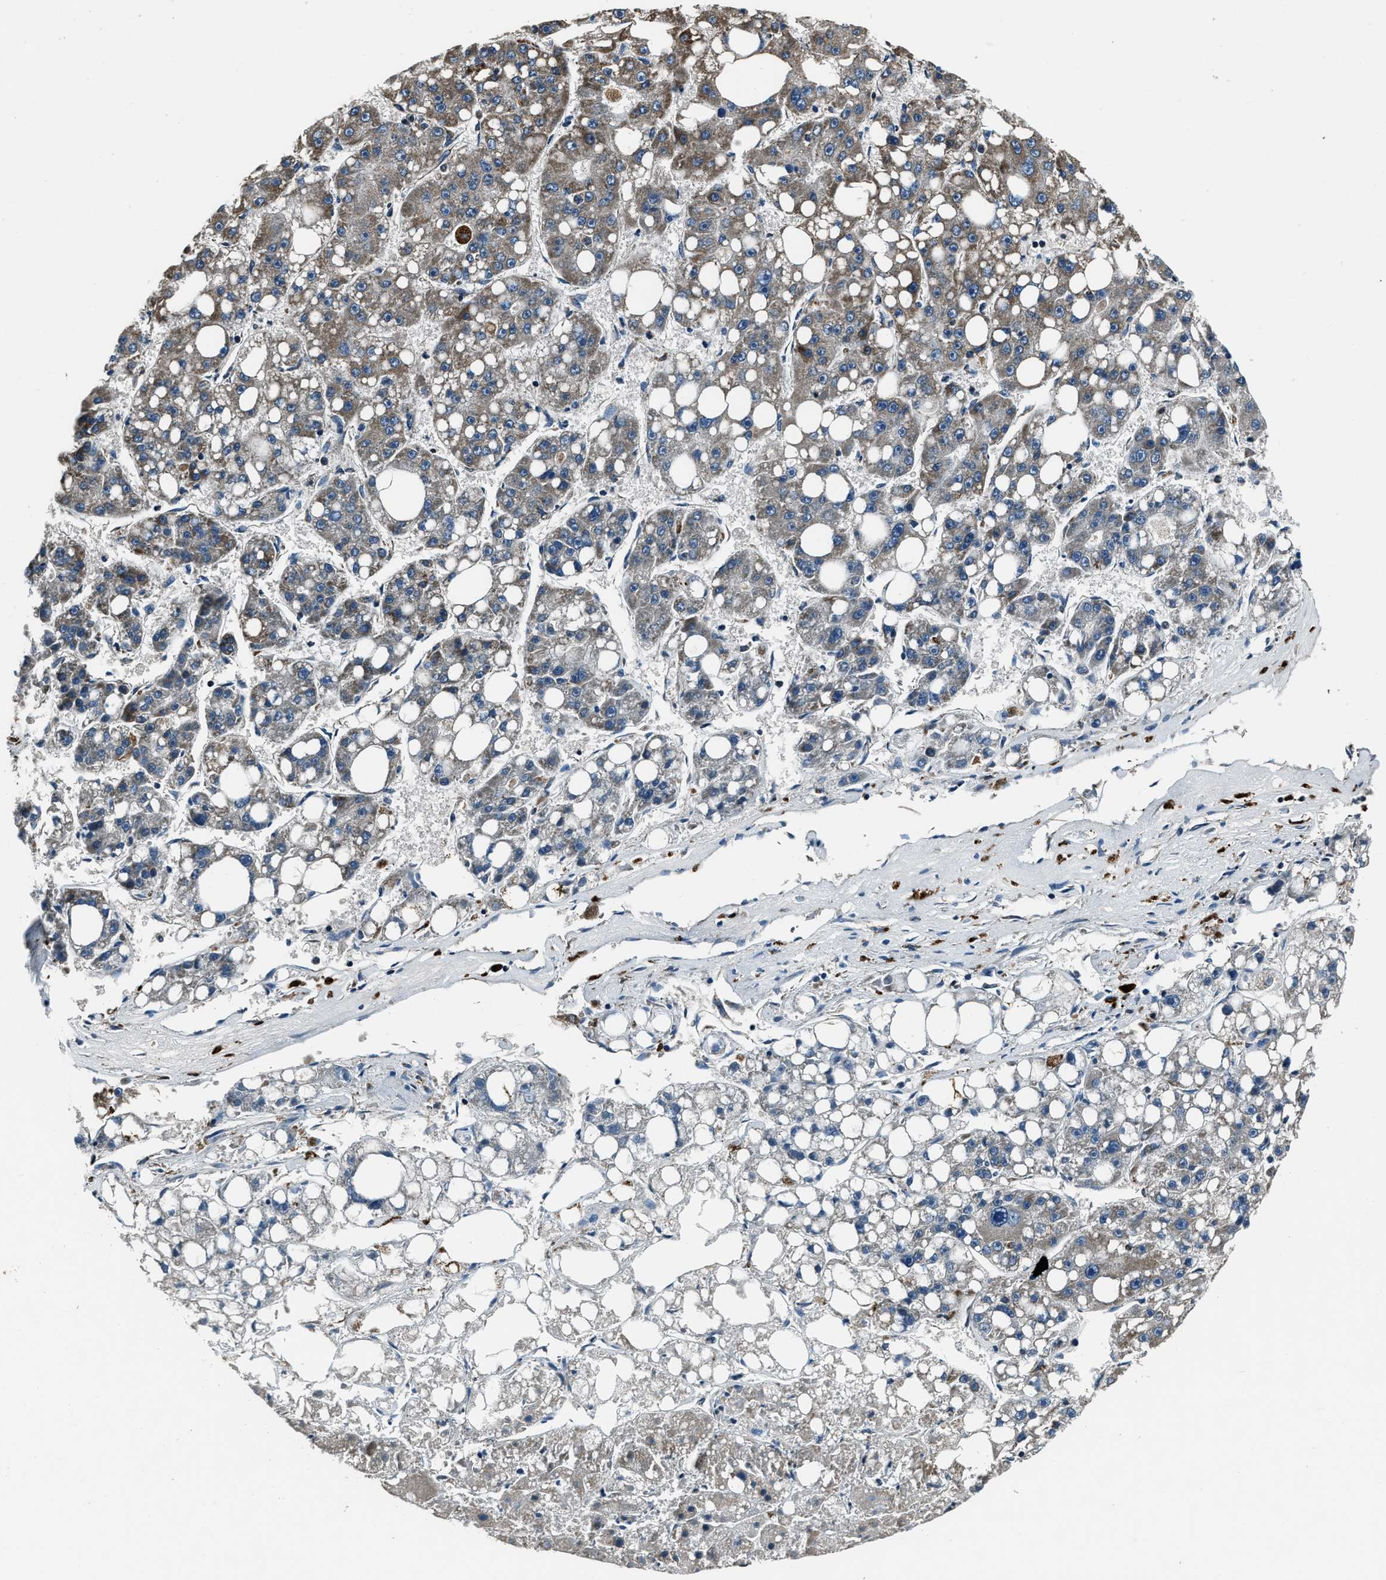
{"staining": {"intensity": "moderate", "quantity": "<25%", "location": "cytoplasmic/membranous"}, "tissue": "liver cancer", "cell_type": "Tumor cells", "image_type": "cancer", "snomed": [{"axis": "morphology", "description": "Carcinoma, Hepatocellular, NOS"}, {"axis": "topography", "description": "Liver"}], "caption": "There is low levels of moderate cytoplasmic/membranous positivity in tumor cells of liver cancer, as demonstrated by immunohistochemical staining (brown color).", "gene": "OGDH", "patient": {"sex": "female", "age": 61}}